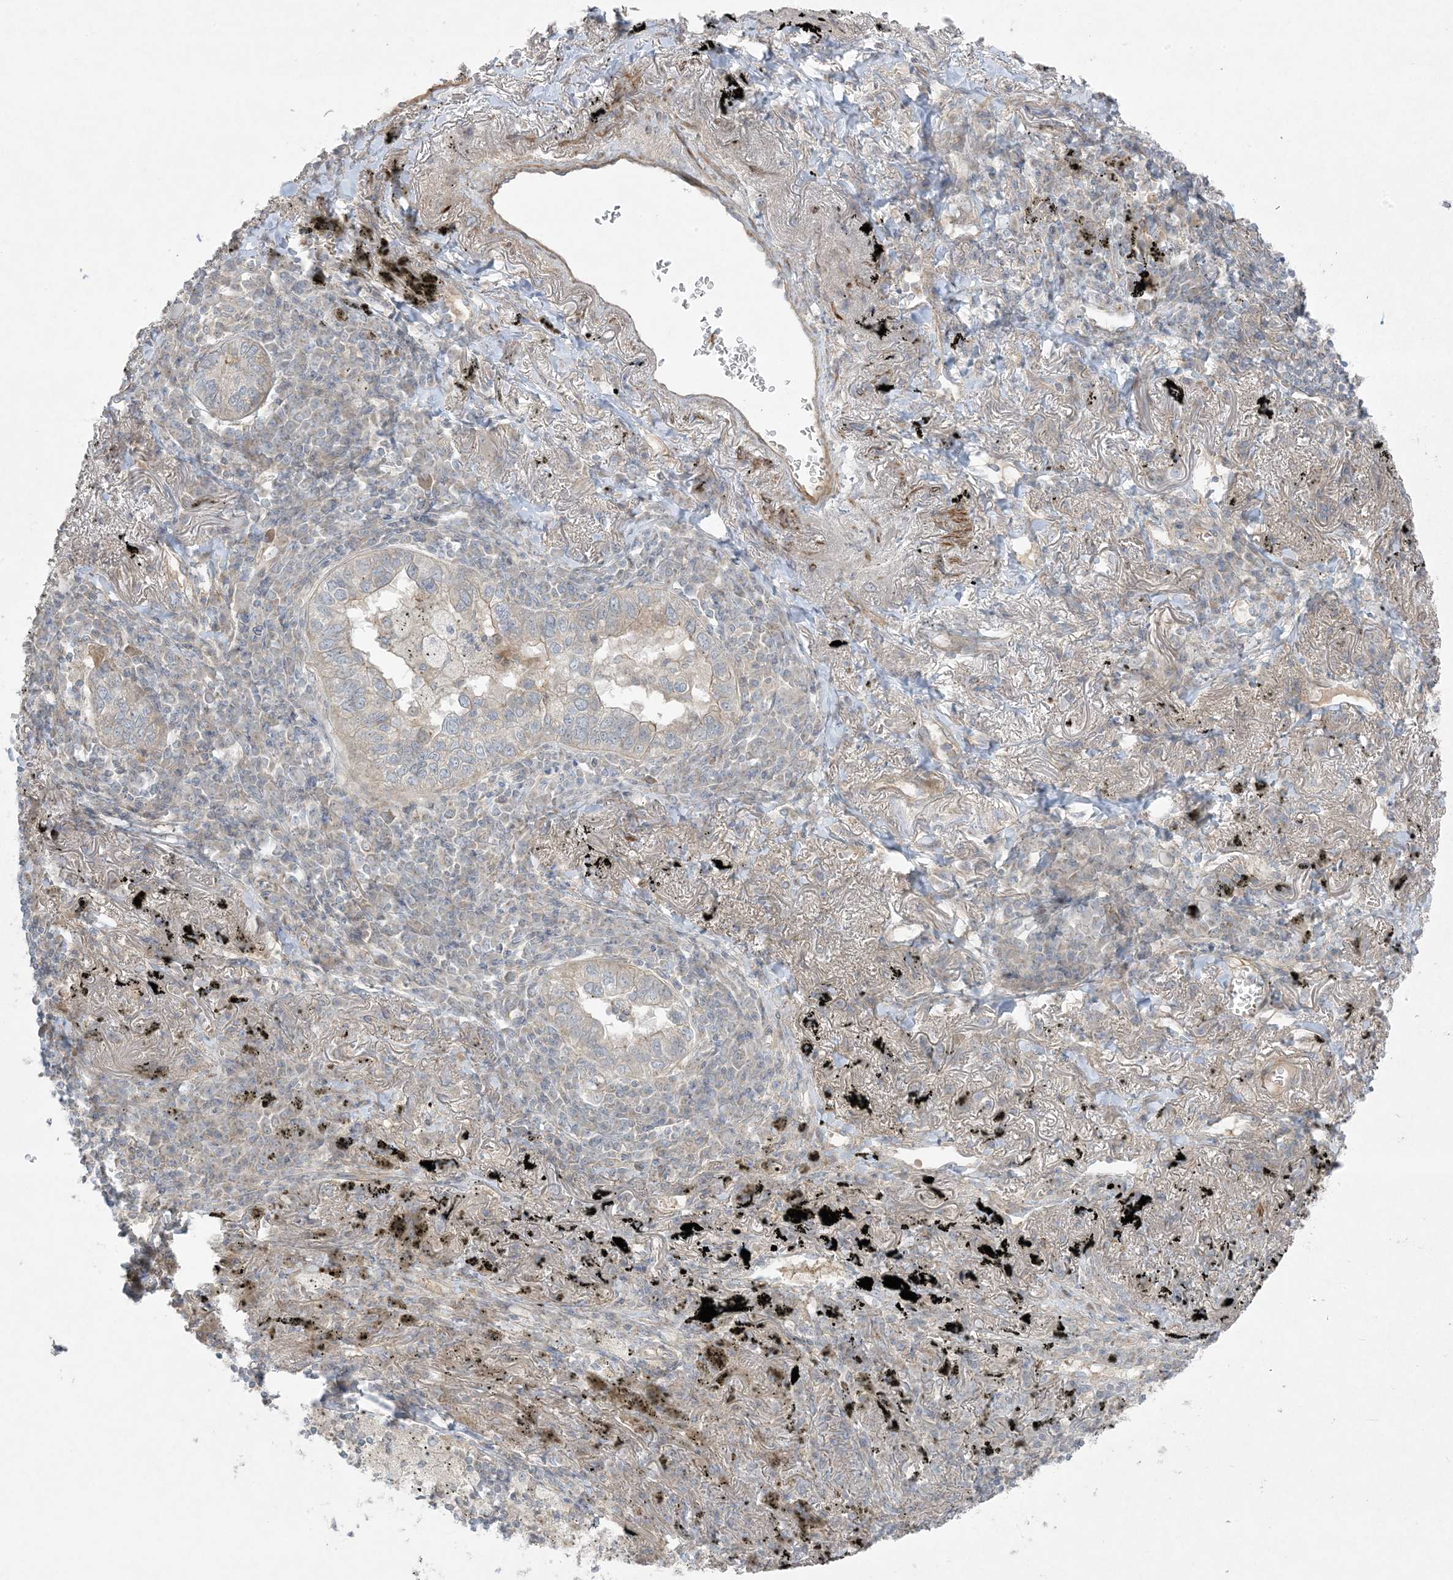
{"staining": {"intensity": "weak", "quantity": "25%-75%", "location": "cytoplasmic/membranous"}, "tissue": "lung cancer", "cell_type": "Tumor cells", "image_type": "cancer", "snomed": [{"axis": "morphology", "description": "Adenocarcinoma, NOS"}, {"axis": "topography", "description": "Lung"}], "caption": "Lung adenocarcinoma stained for a protein shows weak cytoplasmic/membranous positivity in tumor cells.", "gene": "PIK3R4", "patient": {"sex": "male", "age": 65}}